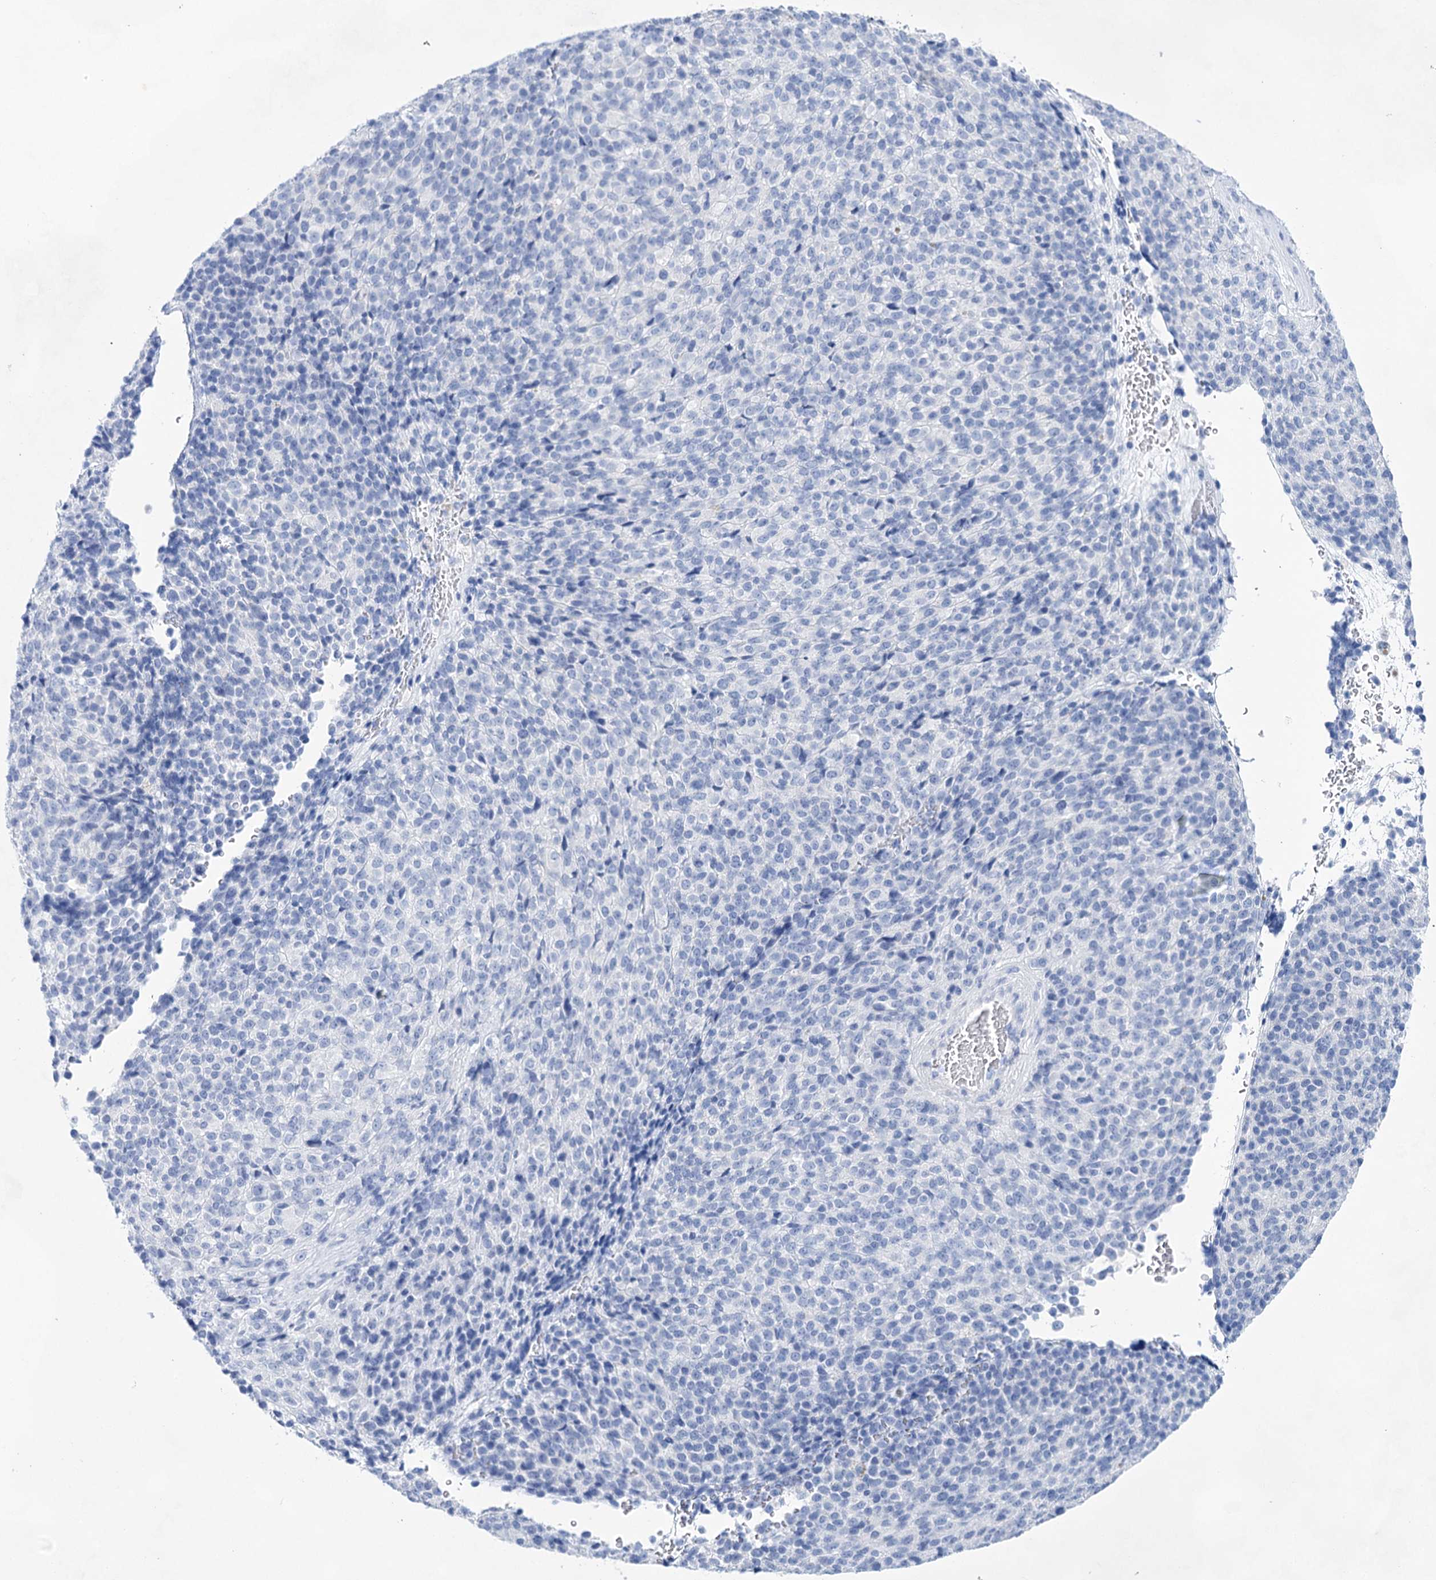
{"staining": {"intensity": "negative", "quantity": "none", "location": "none"}, "tissue": "melanoma", "cell_type": "Tumor cells", "image_type": "cancer", "snomed": [{"axis": "morphology", "description": "Malignant melanoma, Metastatic site"}, {"axis": "topography", "description": "Brain"}], "caption": "Tumor cells are negative for brown protein staining in melanoma. (DAB (3,3'-diaminobenzidine) immunohistochemistry (IHC) with hematoxylin counter stain).", "gene": "LALBA", "patient": {"sex": "female", "age": 56}}